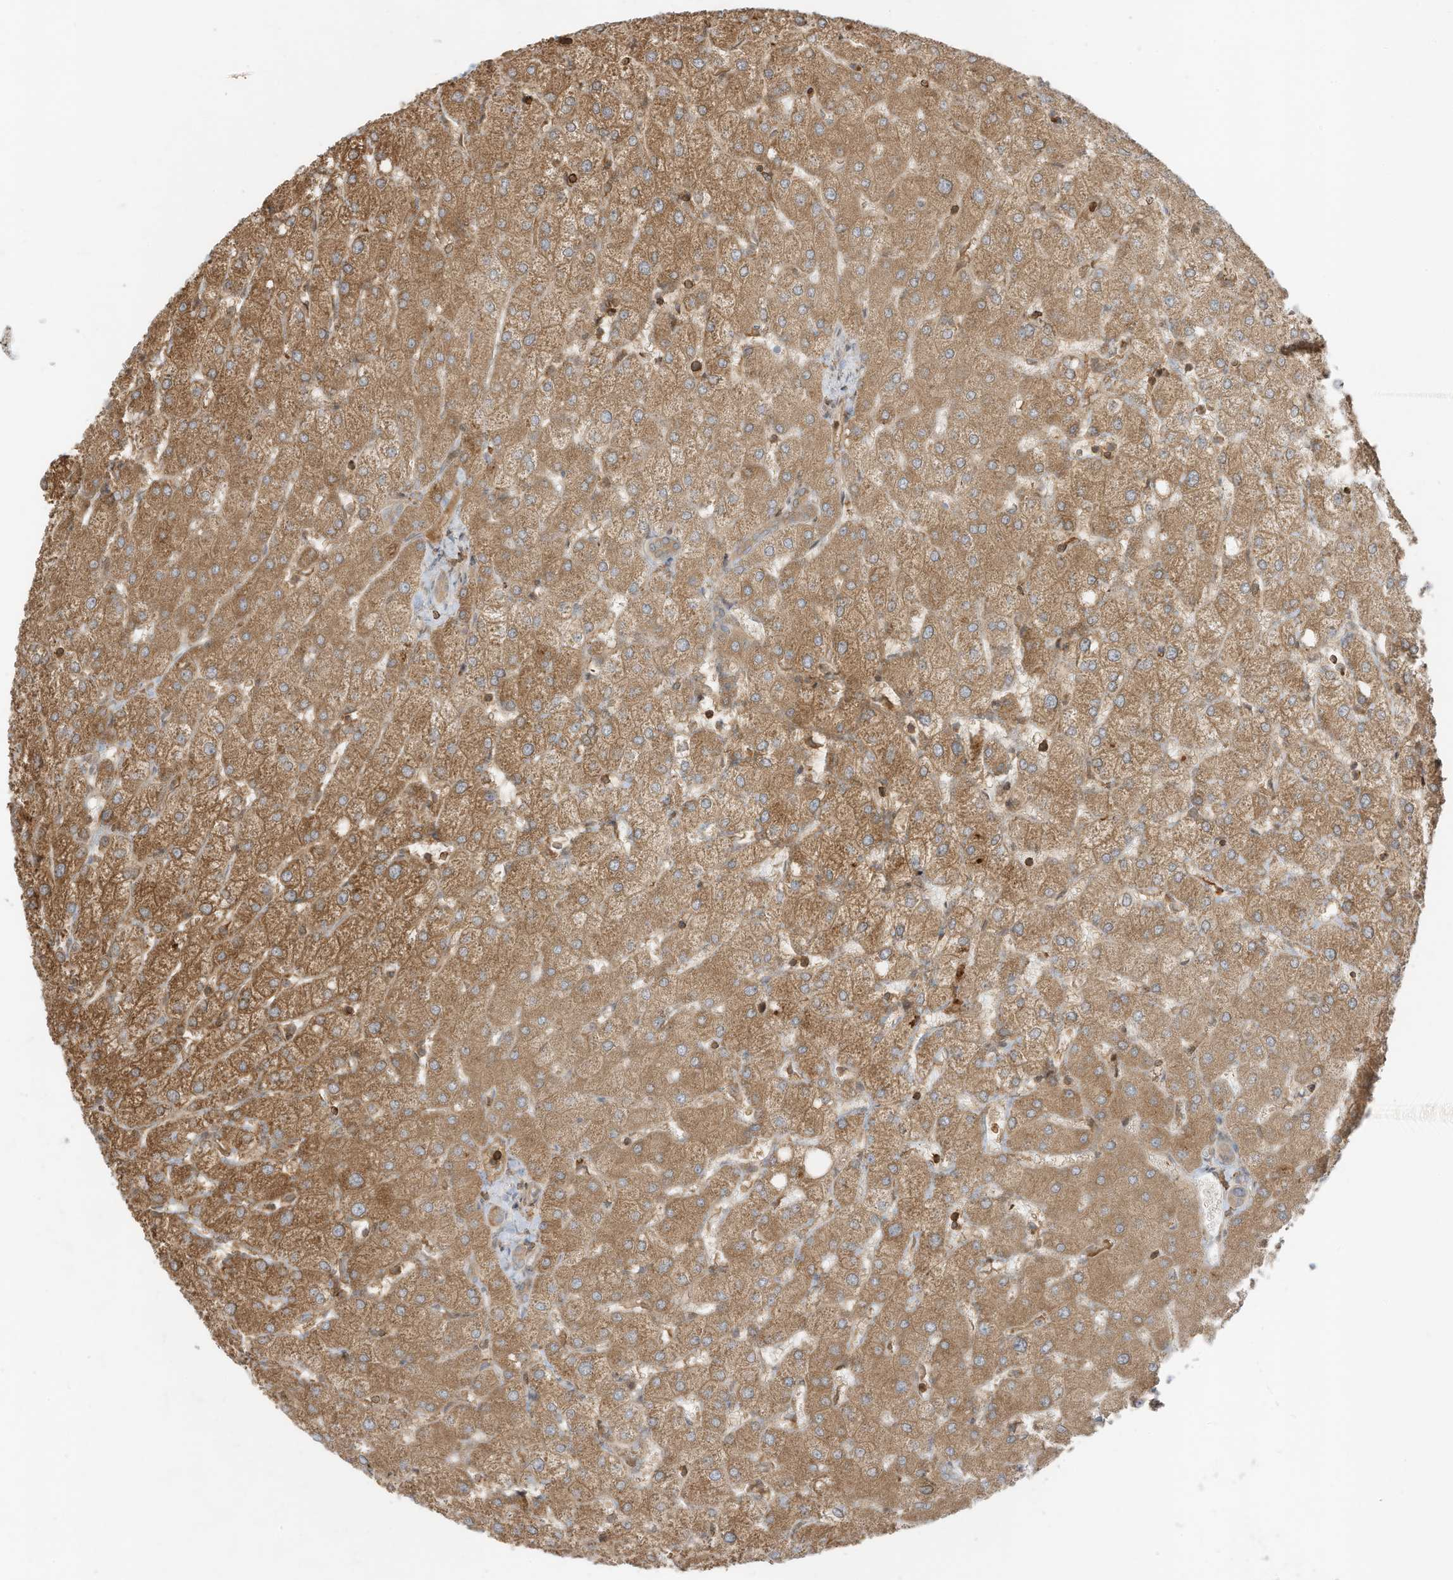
{"staining": {"intensity": "weak", "quantity": "25%-75%", "location": "cytoplasmic/membranous"}, "tissue": "liver", "cell_type": "Cholangiocytes", "image_type": "normal", "snomed": [{"axis": "morphology", "description": "Normal tissue, NOS"}, {"axis": "topography", "description": "Liver"}], "caption": "Immunohistochemistry (IHC) photomicrograph of benign liver: liver stained using immunohistochemistry displays low levels of weak protein expression localized specifically in the cytoplasmic/membranous of cholangiocytes, appearing as a cytoplasmic/membranous brown color.", "gene": "SLC25A12", "patient": {"sex": "female", "age": 54}}